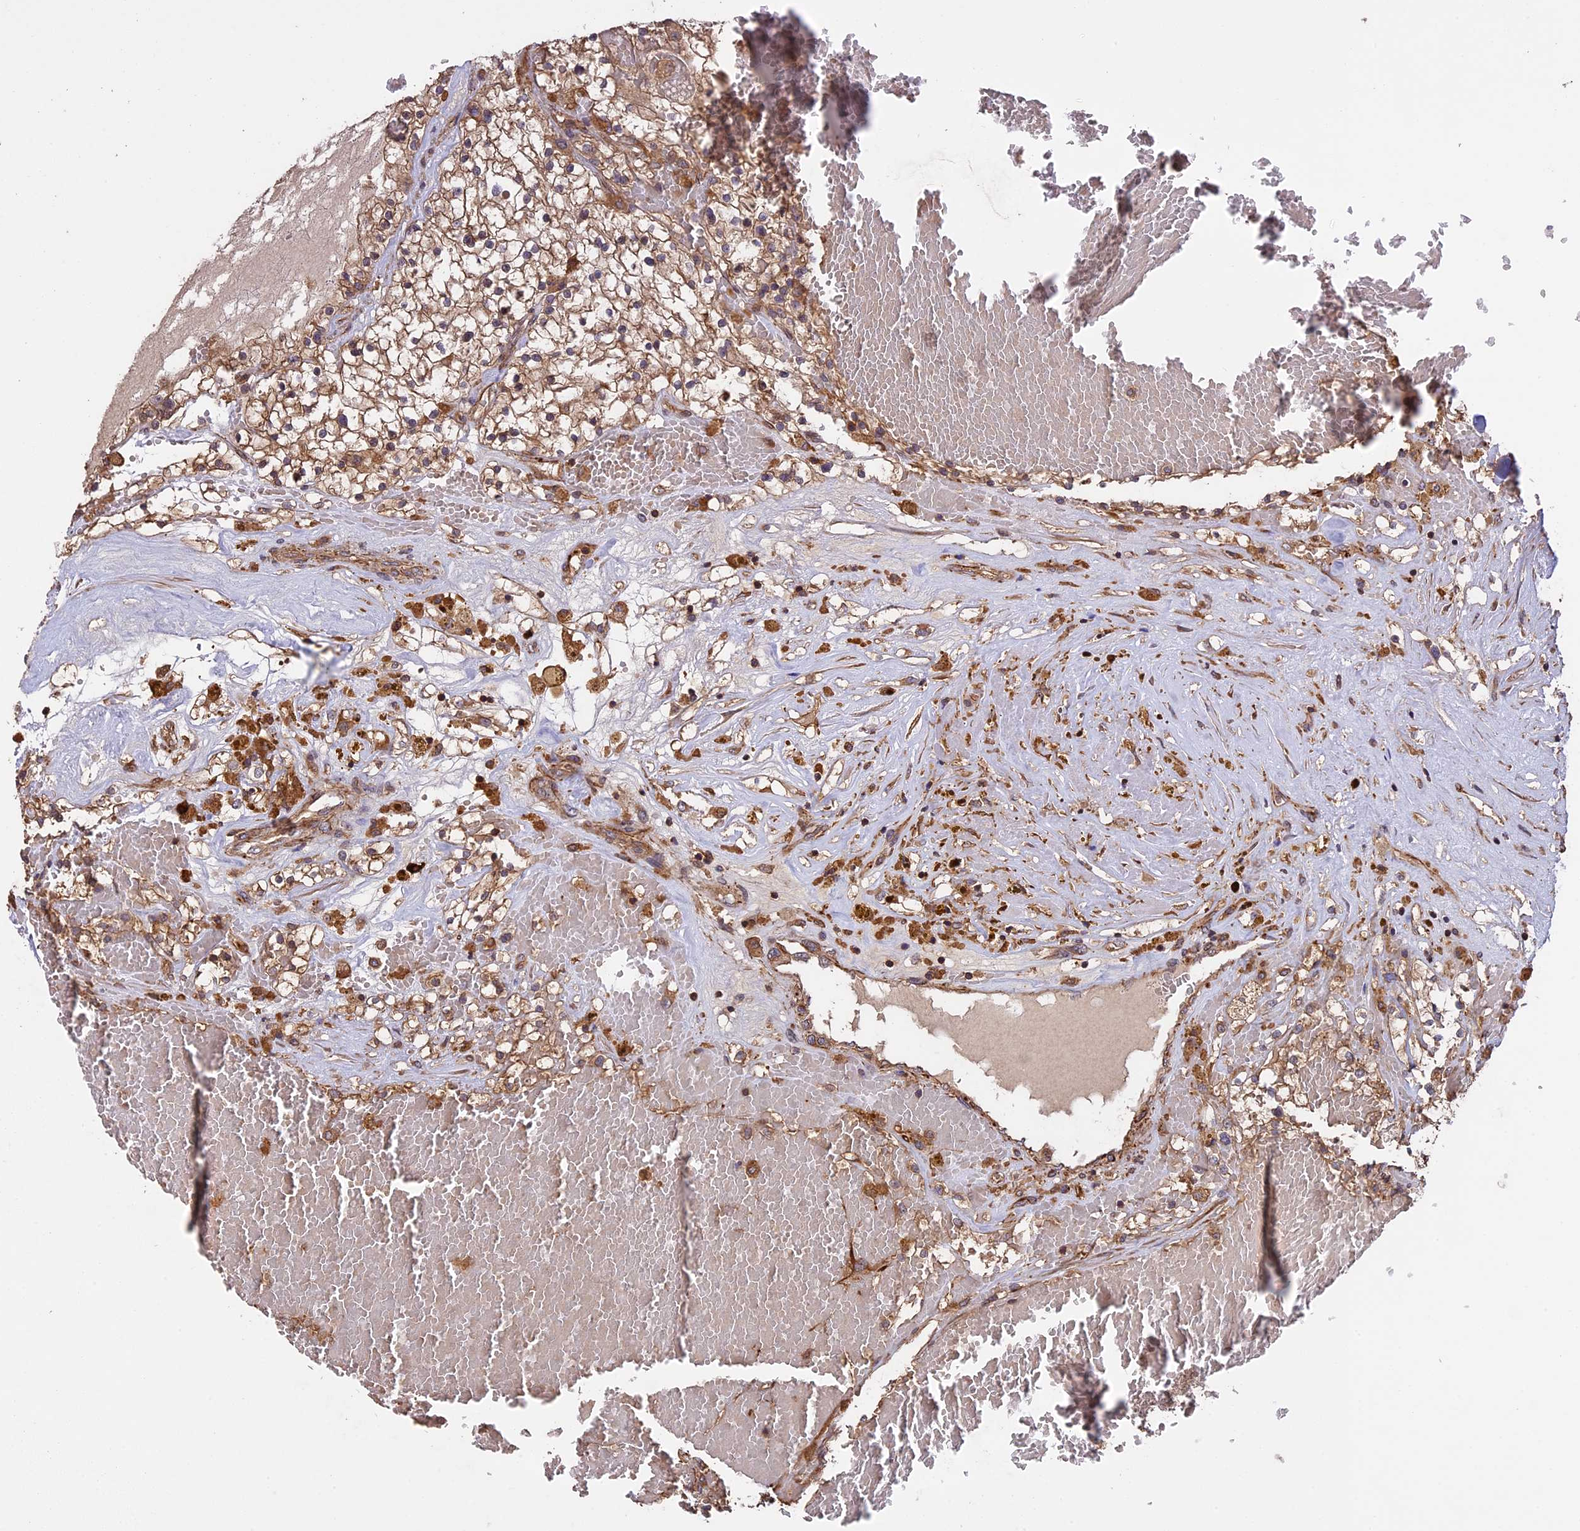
{"staining": {"intensity": "moderate", "quantity": "<25%", "location": "cytoplasmic/membranous"}, "tissue": "renal cancer", "cell_type": "Tumor cells", "image_type": "cancer", "snomed": [{"axis": "morphology", "description": "Normal tissue, NOS"}, {"axis": "morphology", "description": "Adenocarcinoma, NOS"}, {"axis": "topography", "description": "Kidney"}], "caption": "Moderate cytoplasmic/membranous staining for a protein is appreciated in approximately <25% of tumor cells of renal adenocarcinoma using IHC.", "gene": "GAS8", "patient": {"sex": "male", "age": 68}}